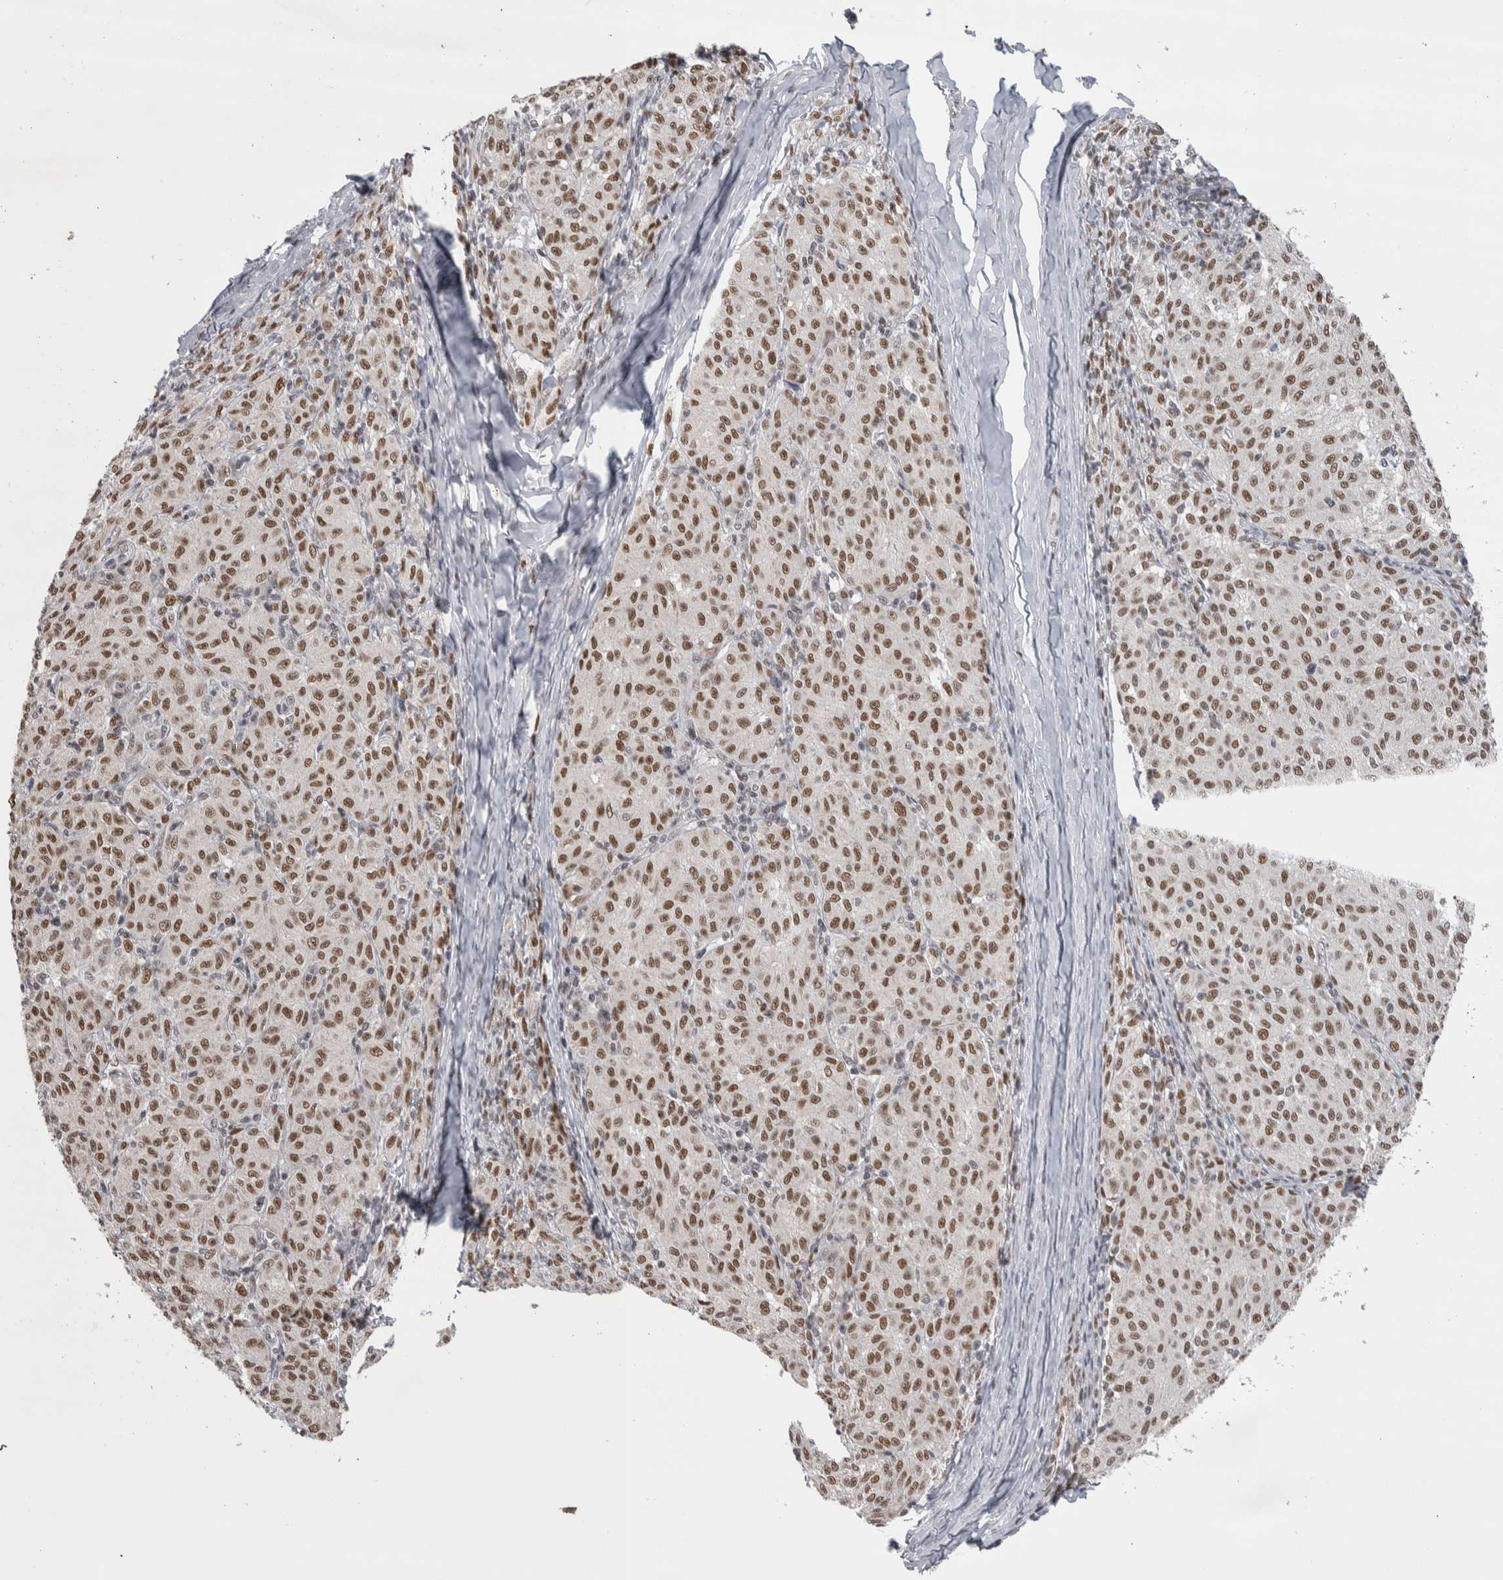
{"staining": {"intensity": "moderate", "quantity": ">75%", "location": "nuclear"}, "tissue": "melanoma", "cell_type": "Tumor cells", "image_type": "cancer", "snomed": [{"axis": "morphology", "description": "Malignant melanoma, NOS"}, {"axis": "topography", "description": "Skin"}], "caption": "Melanoma was stained to show a protein in brown. There is medium levels of moderate nuclear positivity in about >75% of tumor cells.", "gene": "HEXIM2", "patient": {"sex": "female", "age": 72}}